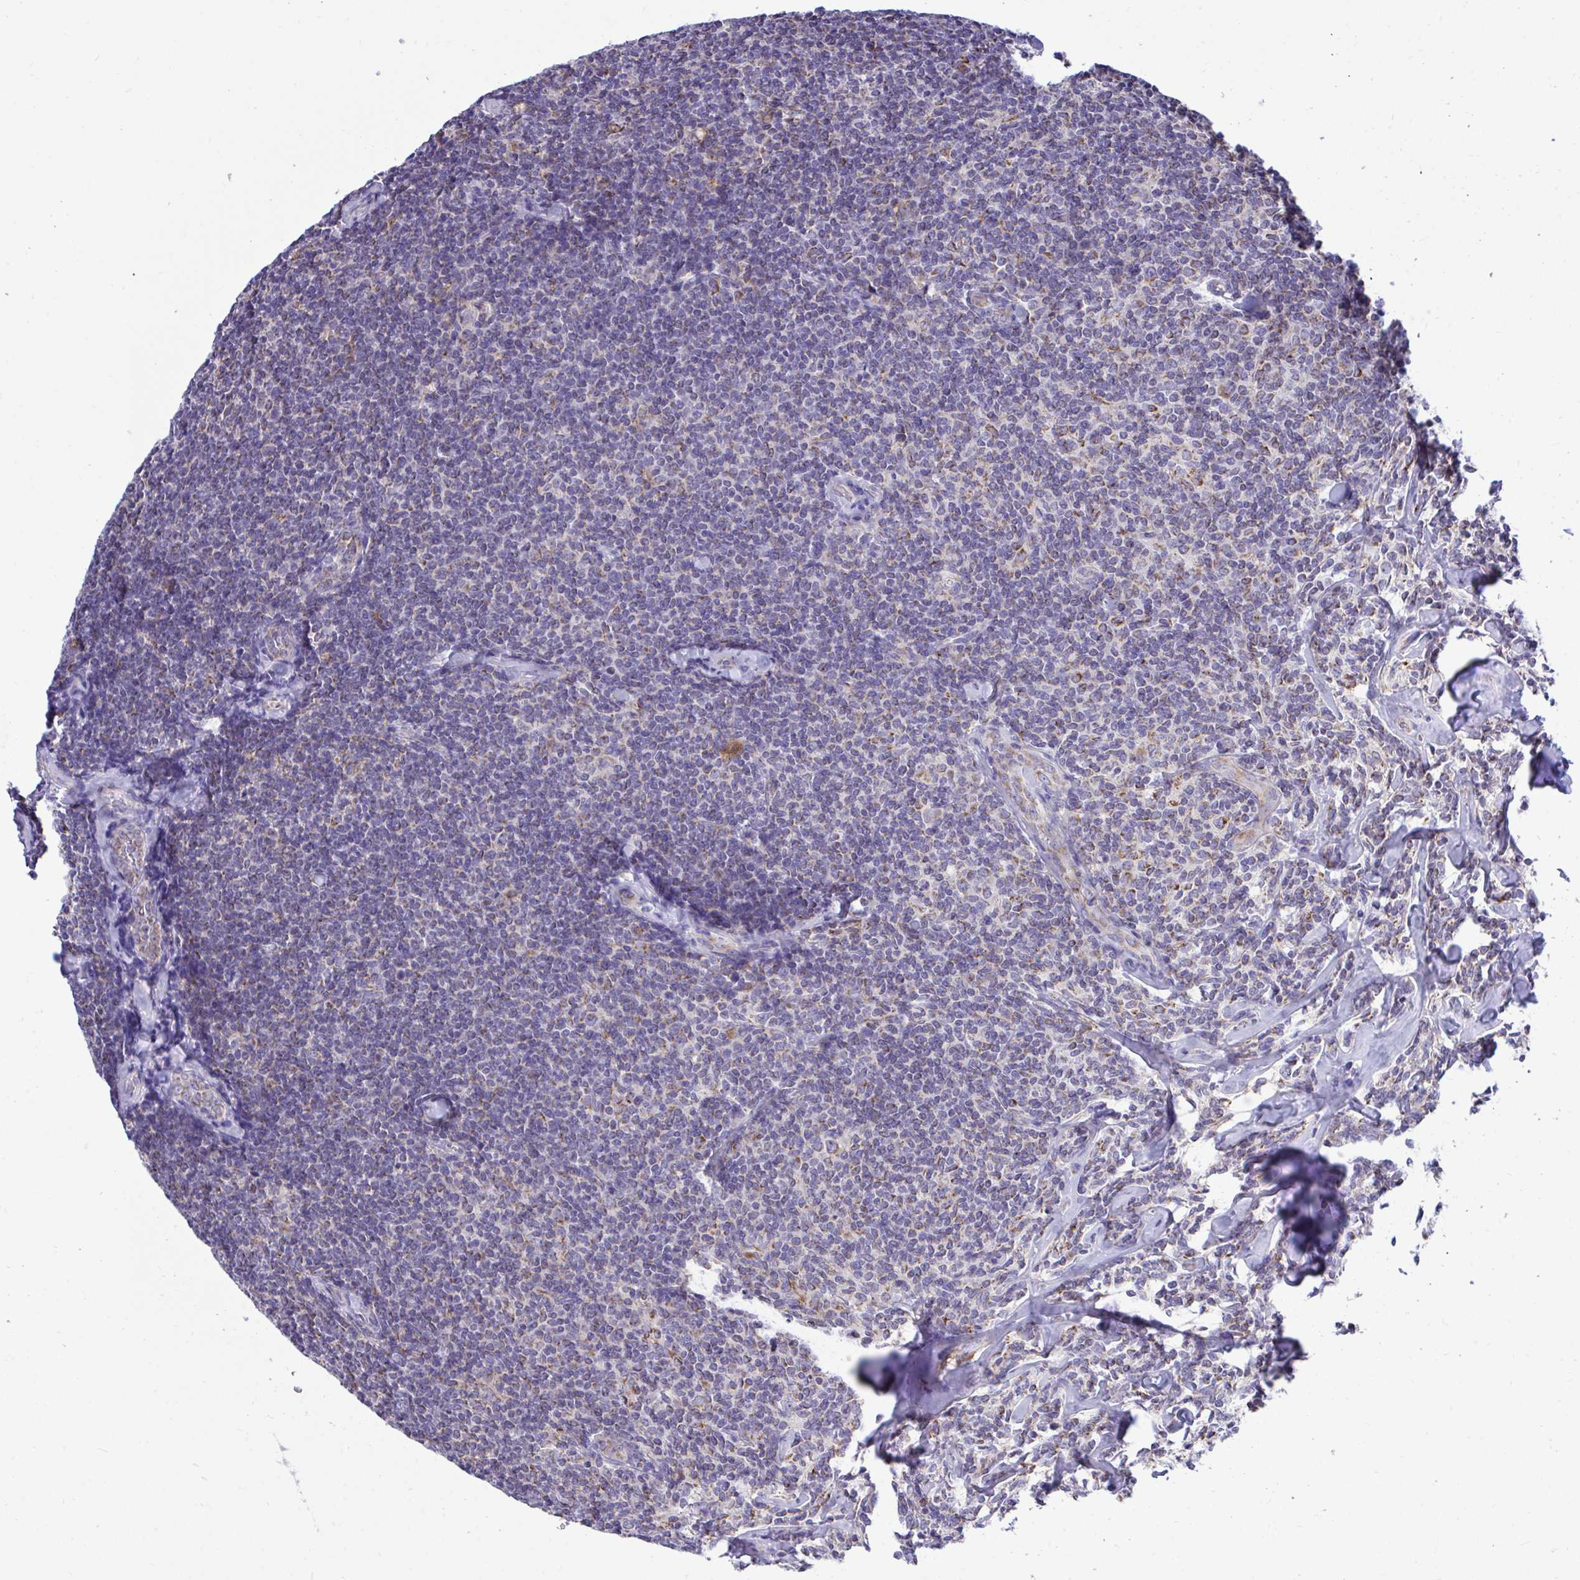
{"staining": {"intensity": "weak", "quantity": "<25%", "location": "cytoplasmic/membranous"}, "tissue": "lymphoma", "cell_type": "Tumor cells", "image_type": "cancer", "snomed": [{"axis": "morphology", "description": "Malignant lymphoma, non-Hodgkin's type, Low grade"}, {"axis": "topography", "description": "Lymph node"}], "caption": "Immunohistochemistry of lymphoma displays no staining in tumor cells.", "gene": "SARS2", "patient": {"sex": "female", "age": 56}}